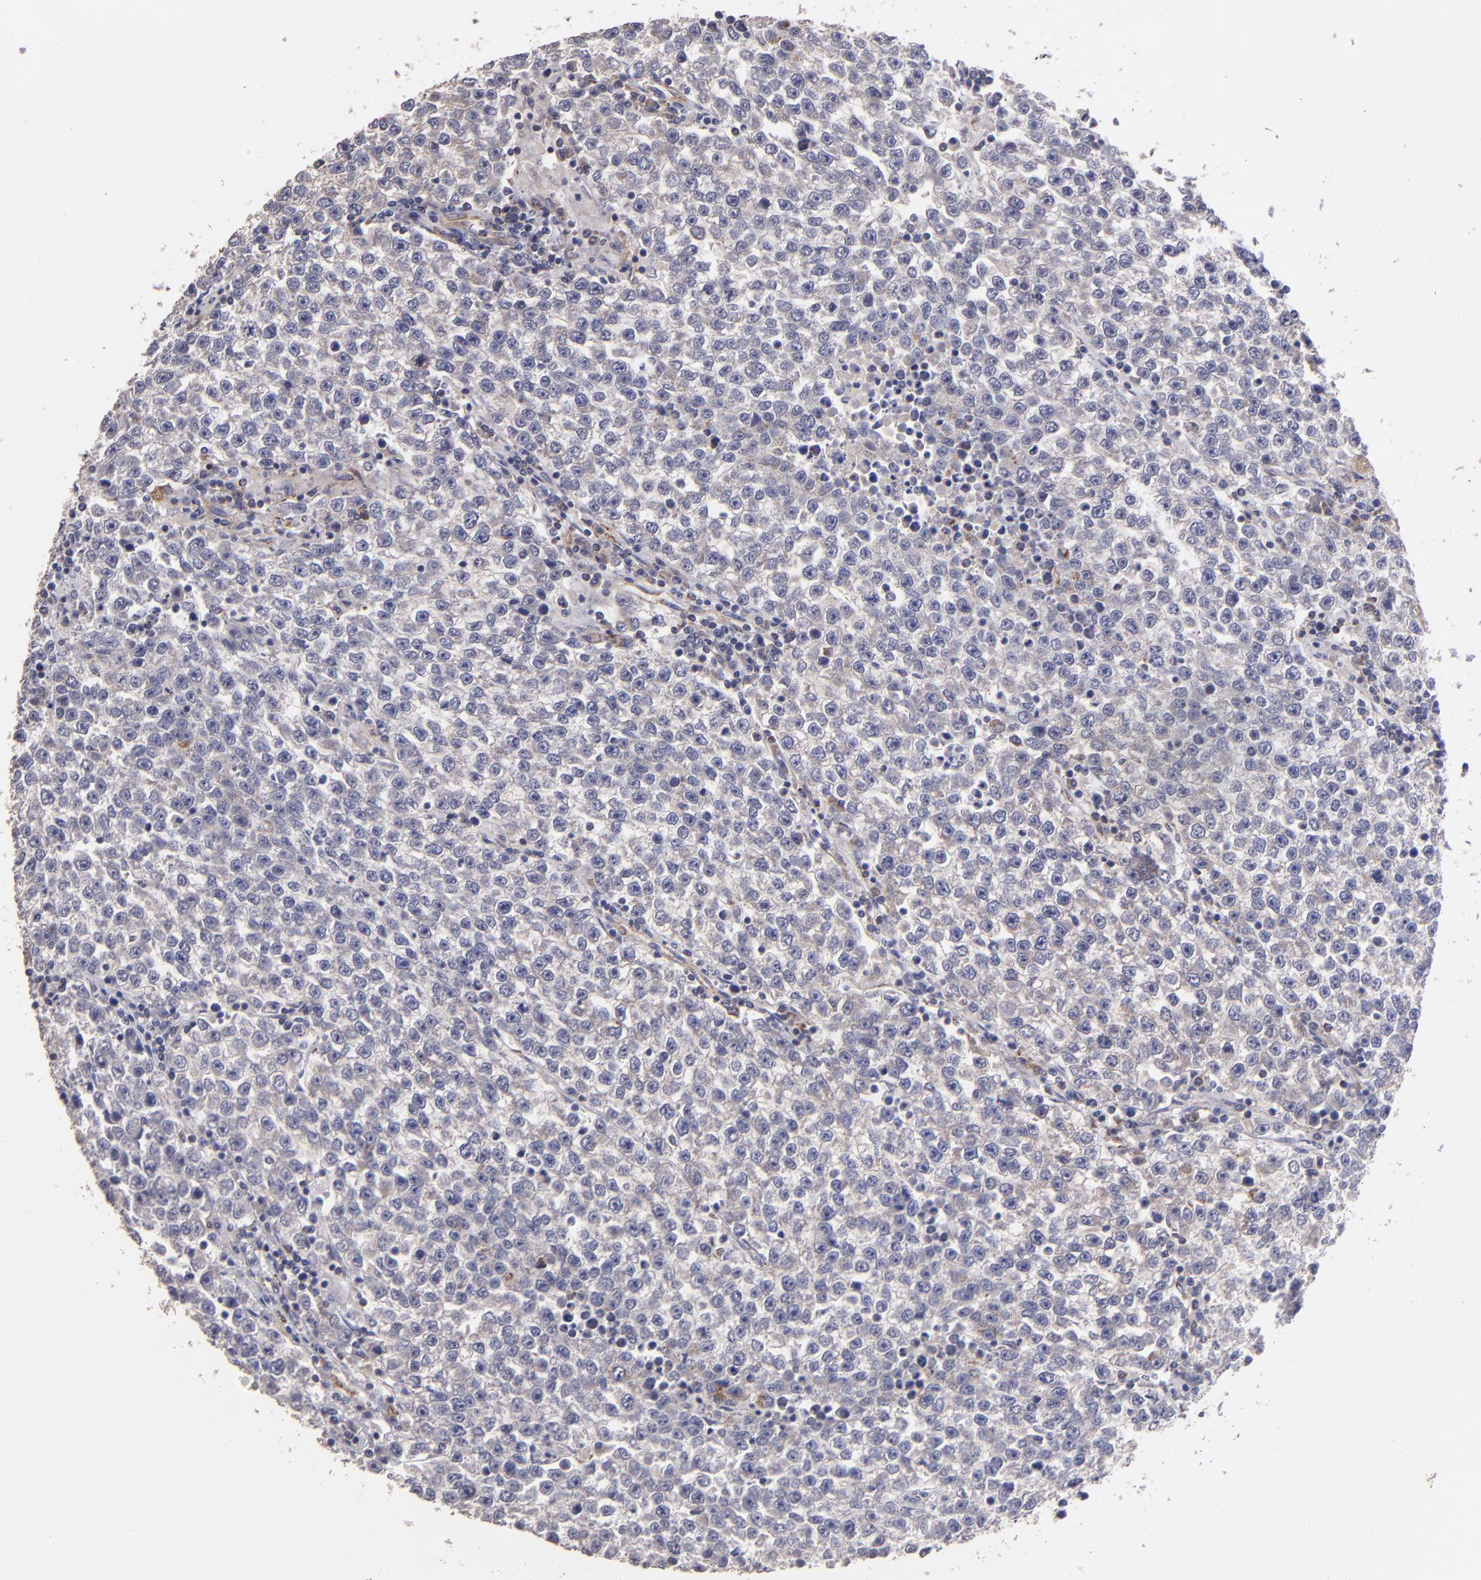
{"staining": {"intensity": "weak", "quantity": "<25%", "location": "cytoplasmic/membranous"}, "tissue": "testis cancer", "cell_type": "Tumor cells", "image_type": "cancer", "snomed": [{"axis": "morphology", "description": "Seminoma, NOS"}, {"axis": "topography", "description": "Testis"}], "caption": "There is no significant staining in tumor cells of seminoma (testis). (DAB IHC with hematoxylin counter stain).", "gene": "CLTA", "patient": {"sex": "male", "age": 36}}